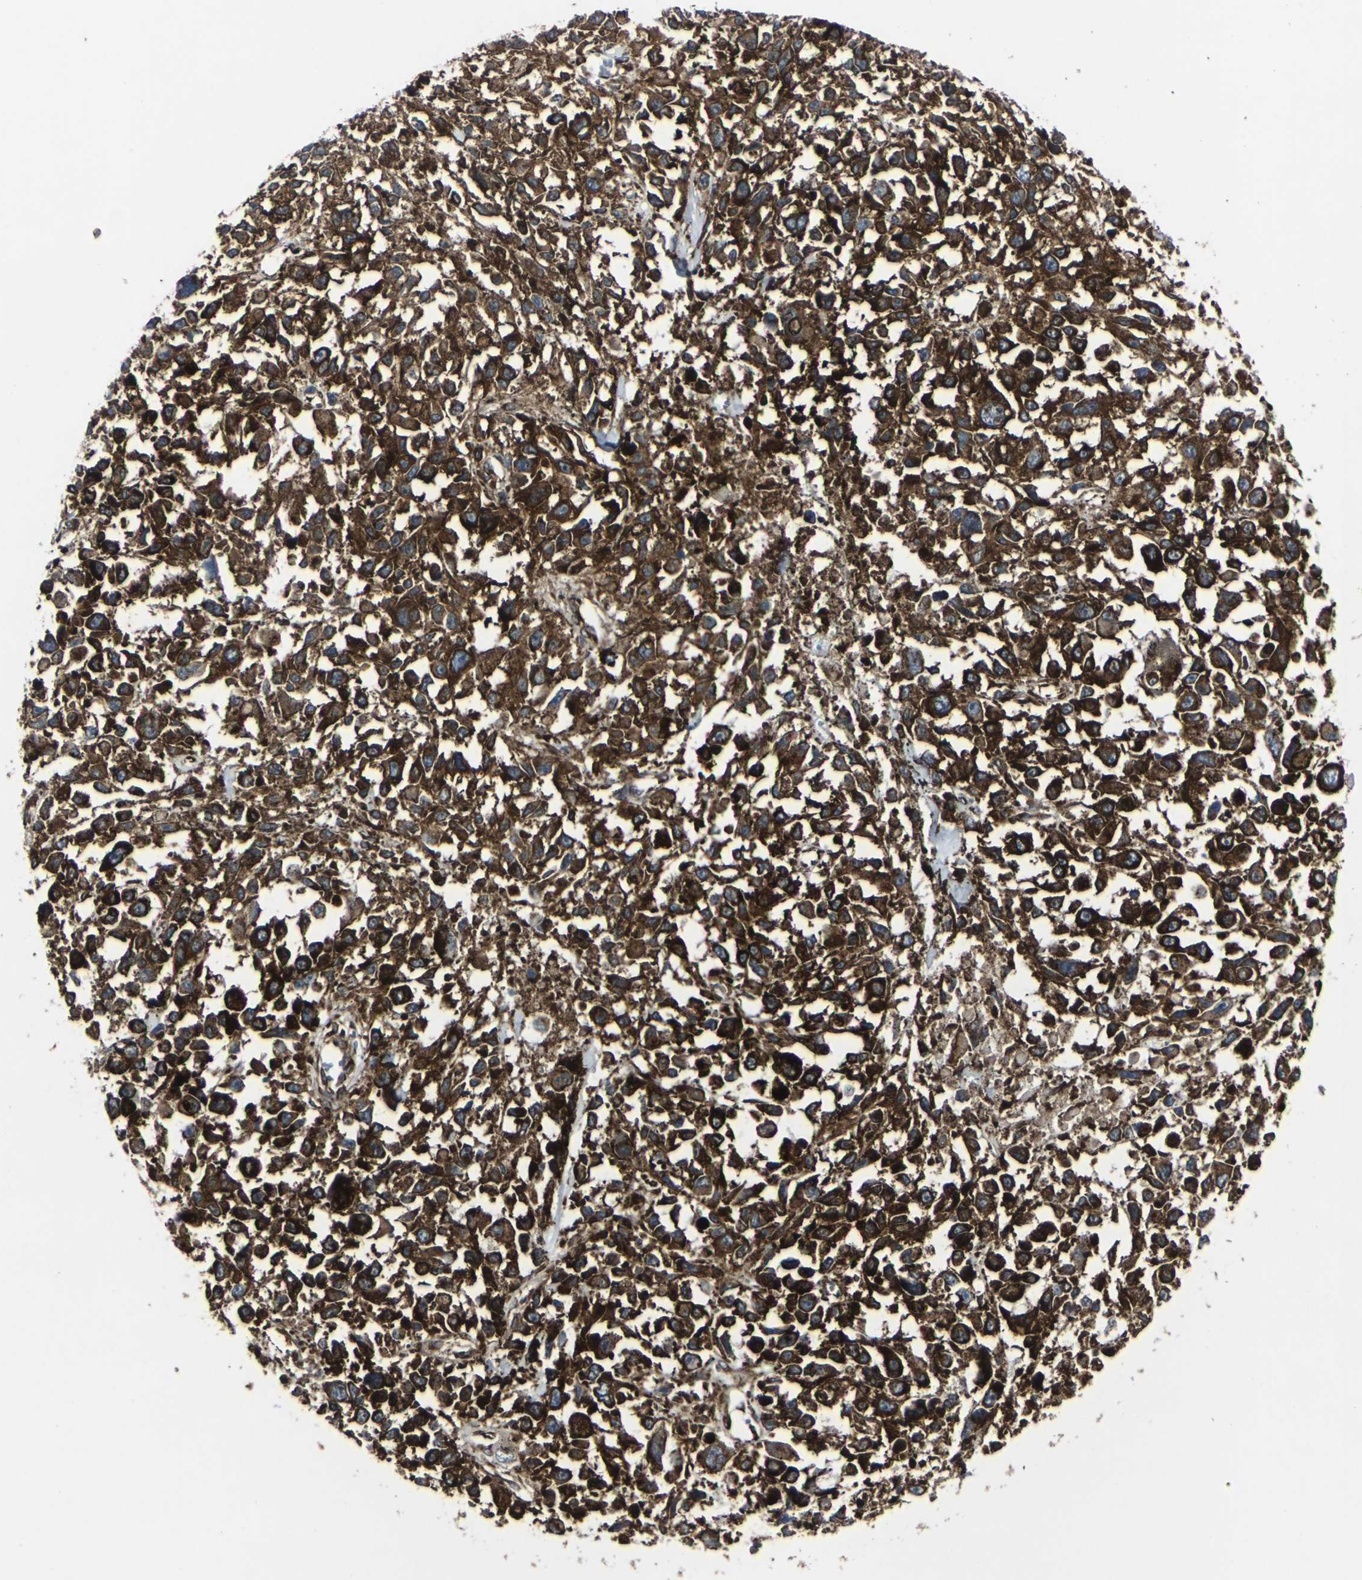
{"staining": {"intensity": "strong", "quantity": ">75%", "location": "cytoplasmic/membranous"}, "tissue": "melanoma", "cell_type": "Tumor cells", "image_type": "cancer", "snomed": [{"axis": "morphology", "description": "Malignant melanoma, Metastatic site"}, {"axis": "topography", "description": "Lymph node"}], "caption": "Strong cytoplasmic/membranous staining is seen in approximately >75% of tumor cells in malignant melanoma (metastatic site).", "gene": "MARCHF2", "patient": {"sex": "male", "age": 59}}